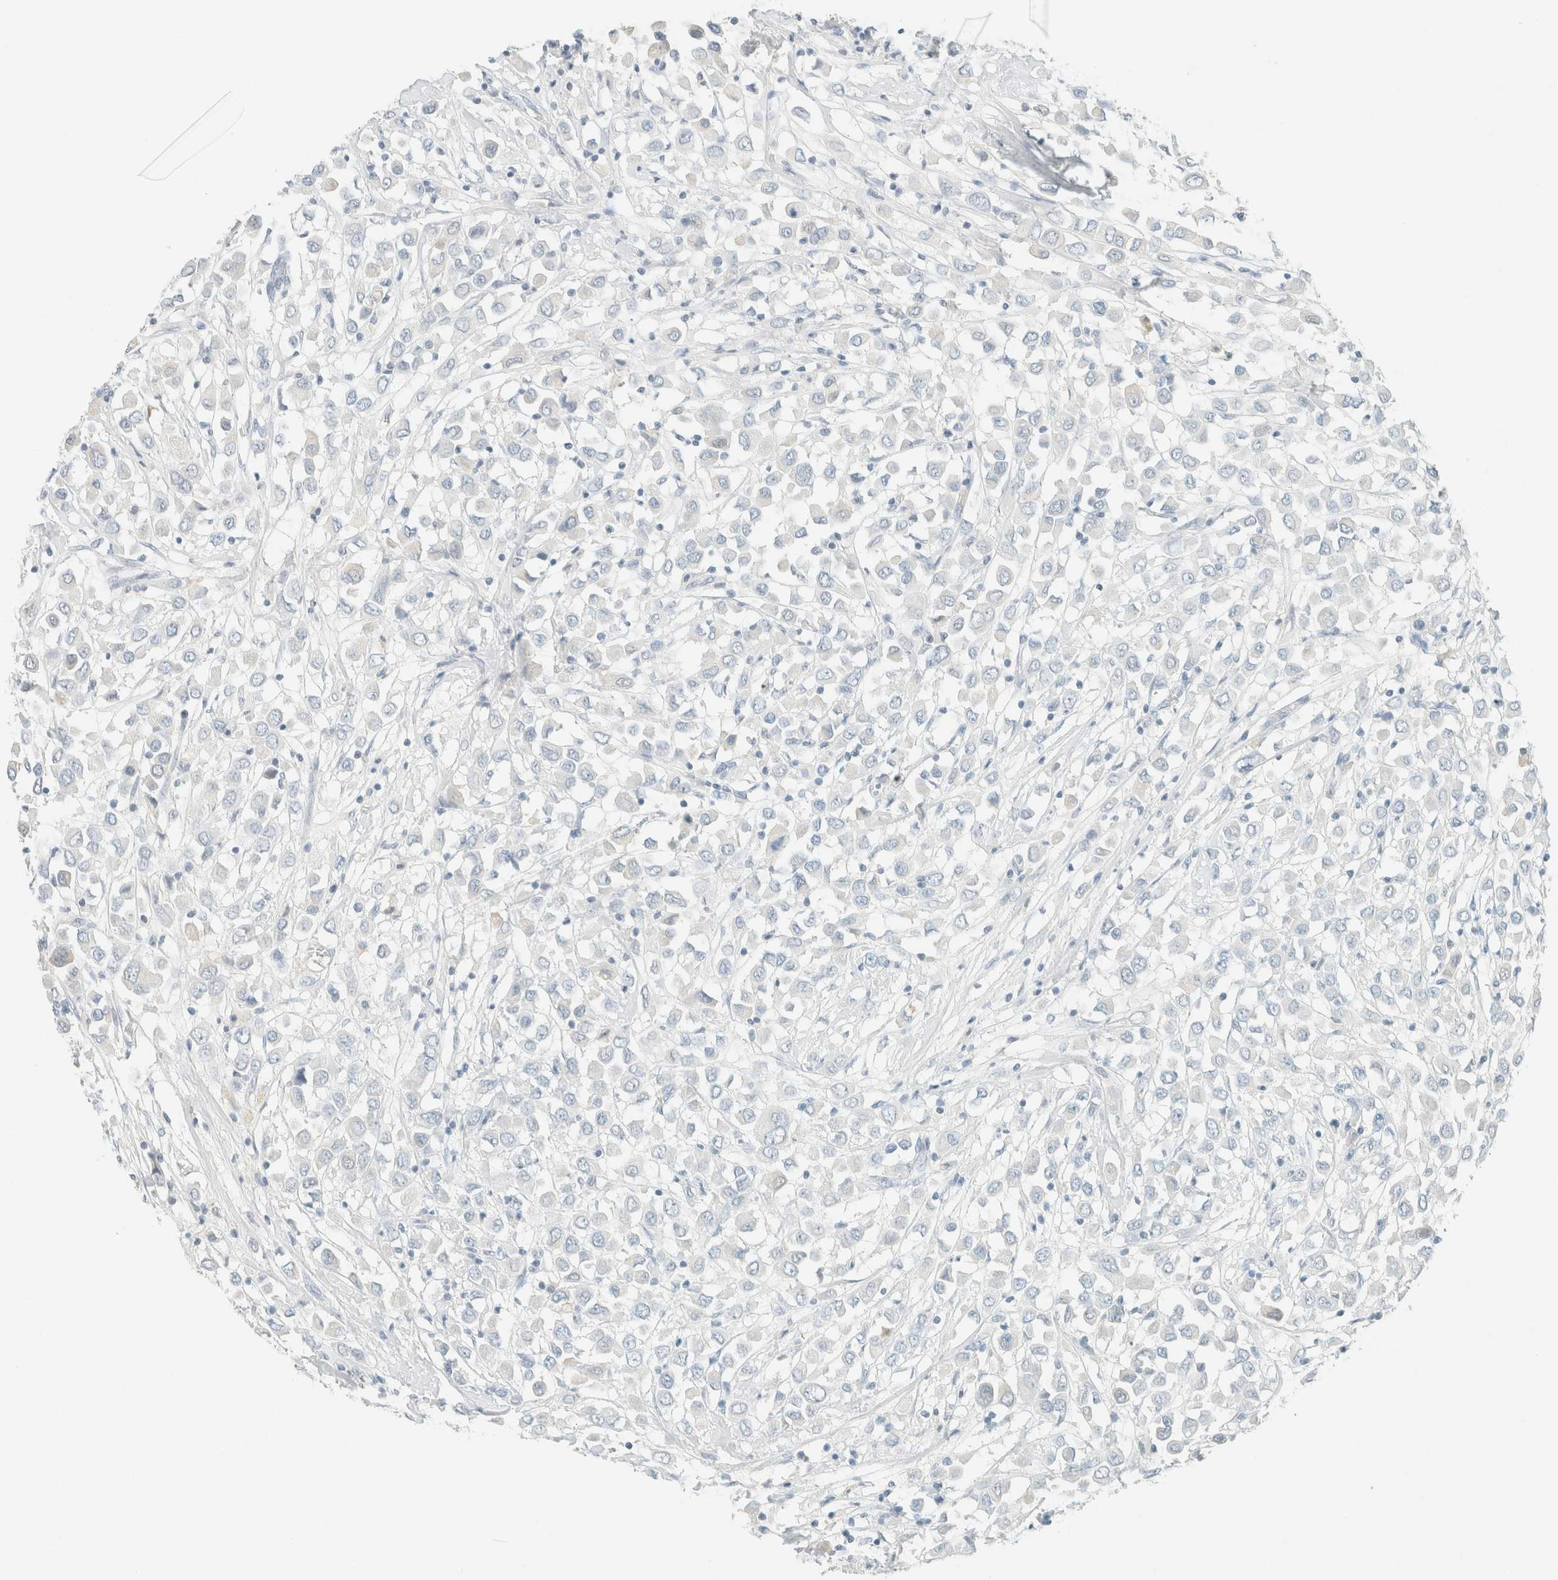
{"staining": {"intensity": "negative", "quantity": "none", "location": "none"}, "tissue": "breast cancer", "cell_type": "Tumor cells", "image_type": "cancer", "snomed": [{"axis": "morphology", "description": "Duct carcinoma"}, {"axis": "topography", "description": "Breast"}], "caption": "Immunohistochemistry (IHC) of breast cancer (invasive ductal carcinoma) demonstrates no expression in tumor cells. Brightfield microscopy of immunohistochemistry stained with DAB (3,3'-diaminobenzidine) (brown) and hematoxylin (blue), captured at high magnification.", "gene": "GPA33", "patient": {"sex": "female", "age": 61}}